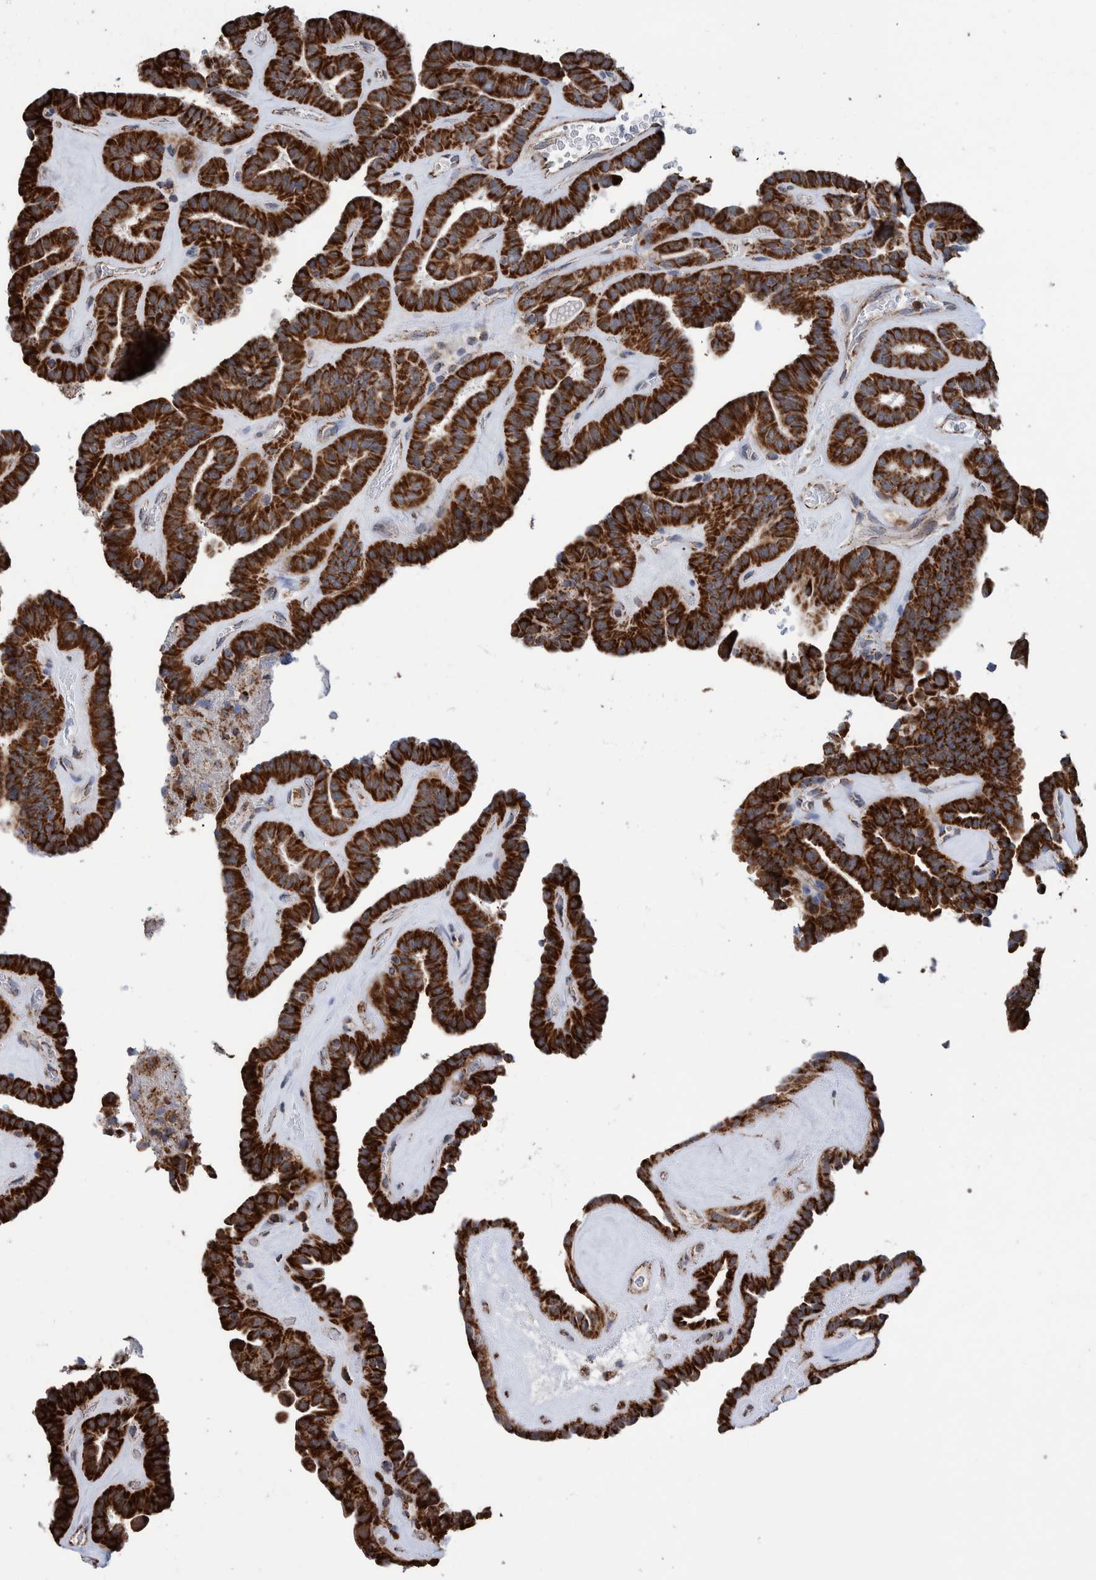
{"staining": {"intensity": "strong", "quantity": ">75%", "location": "cytoplasmic/membranous"}, "tissue": "thyroid cancer", "cell_type": "Tumor cells", "image_type": "cancer", "snomed": [{"axis": "morphology", "description": "Papillary adenocarcinoma, NOS"}, {"axis": "topography", "description": "Thyroid gland"}], "caption": "Thyroid papillary adenocarcinoma stained for a protein (brown) shows strong cytoplasmic/membranous positive positivity in approximately >75% of tumor cells.", "gene": "DECR1", "patient": {"sex": "male", "age": 77}}